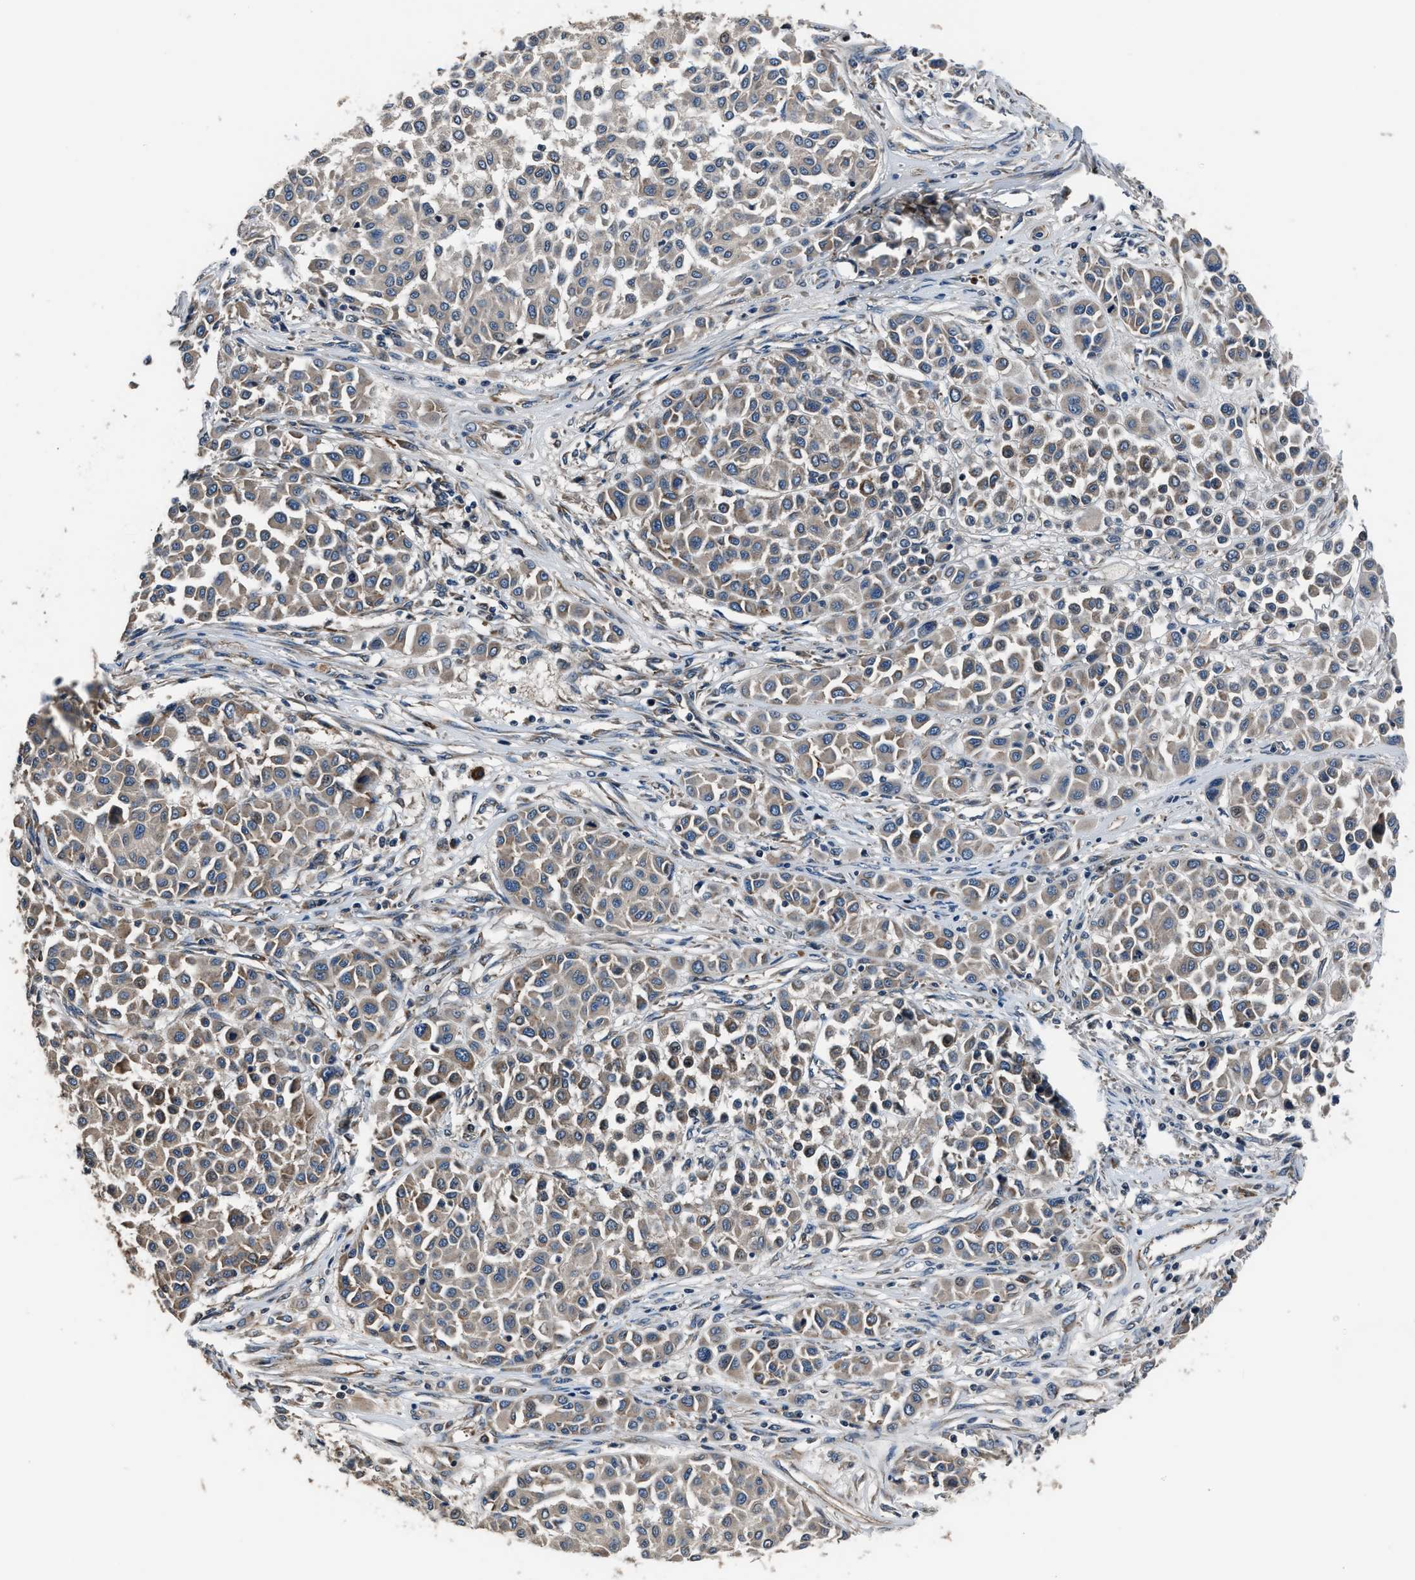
{"staining": {"intensity": "weak", "quantity": "25%-75%", "location": "cytoplasmic/membranous"}, "tissue": "melanoma", "cell_type": "Tumor cells", "image_type": "cancer", "snomed": [{"axis": "morphology", "description": "Malignant melanoma, Metastatic site"}, {"axis": "topography", "description": "Soft tissue"}], "caption": "Immunohistochemical staining of malignant melanoma (metastatic site) shows weak cytoplasmic/membranous protein positivity in approximately 25%-75% of tumor cells.", "gene": "IMPDH2", "patient": {"sex": "male", "age": 41}}